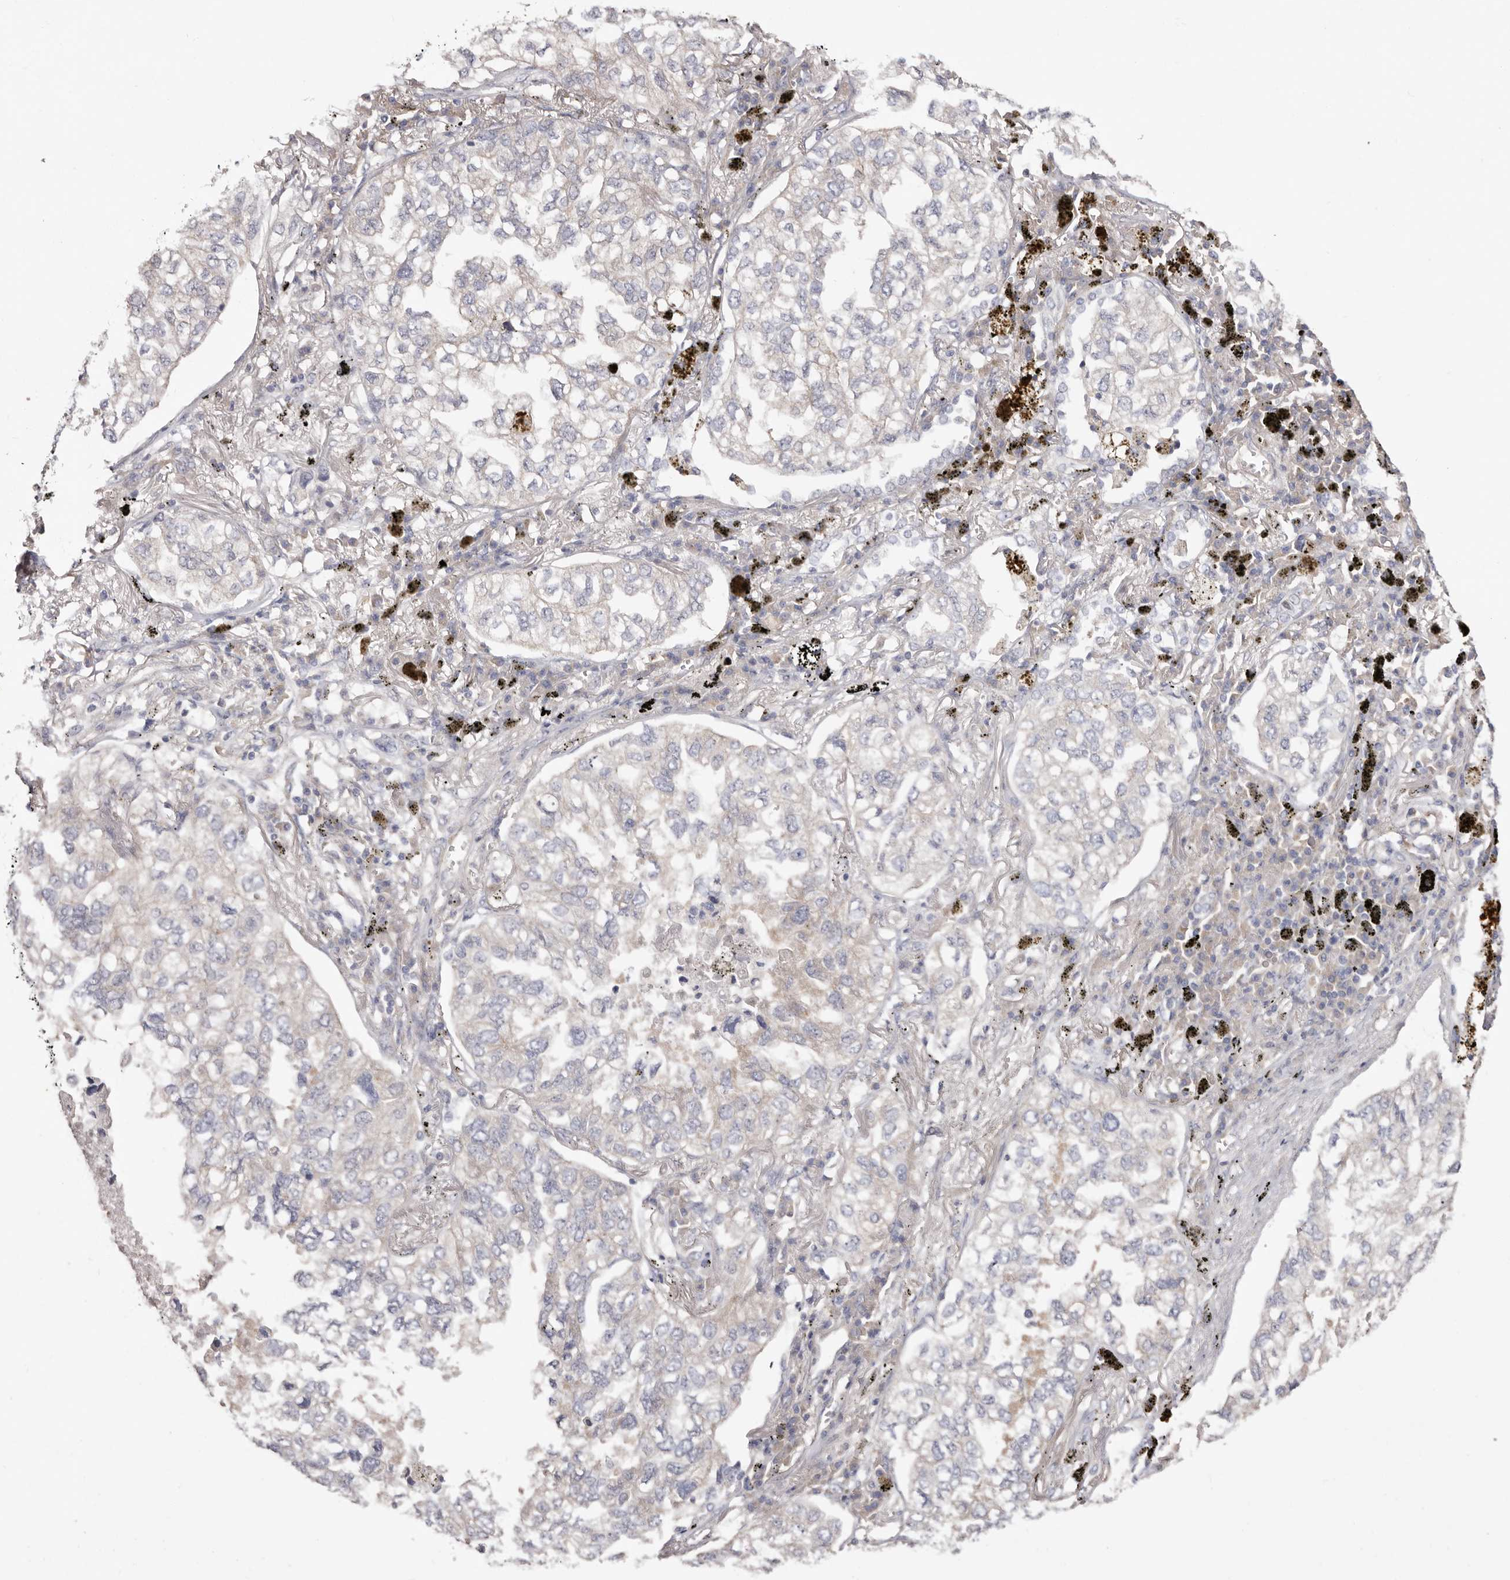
{"staining": {"intensity": "negative", "quantity": "none", "location": "none"}, "tissue": "lung cancer", "cell_type": "Tumor cells", "image_type": "cancer", "snomed": [{"axis": "morphology", "description": "Adenocarcinoma, NOS"}, {"axis": "topography", "description": "Lung"}], "caption": "Image shows no protein expression in tumor cells of lung cancer (adenocarcinoma) tissue.", "gene": "FAM167B", "patient": {"sex": "male", "age": 65}}